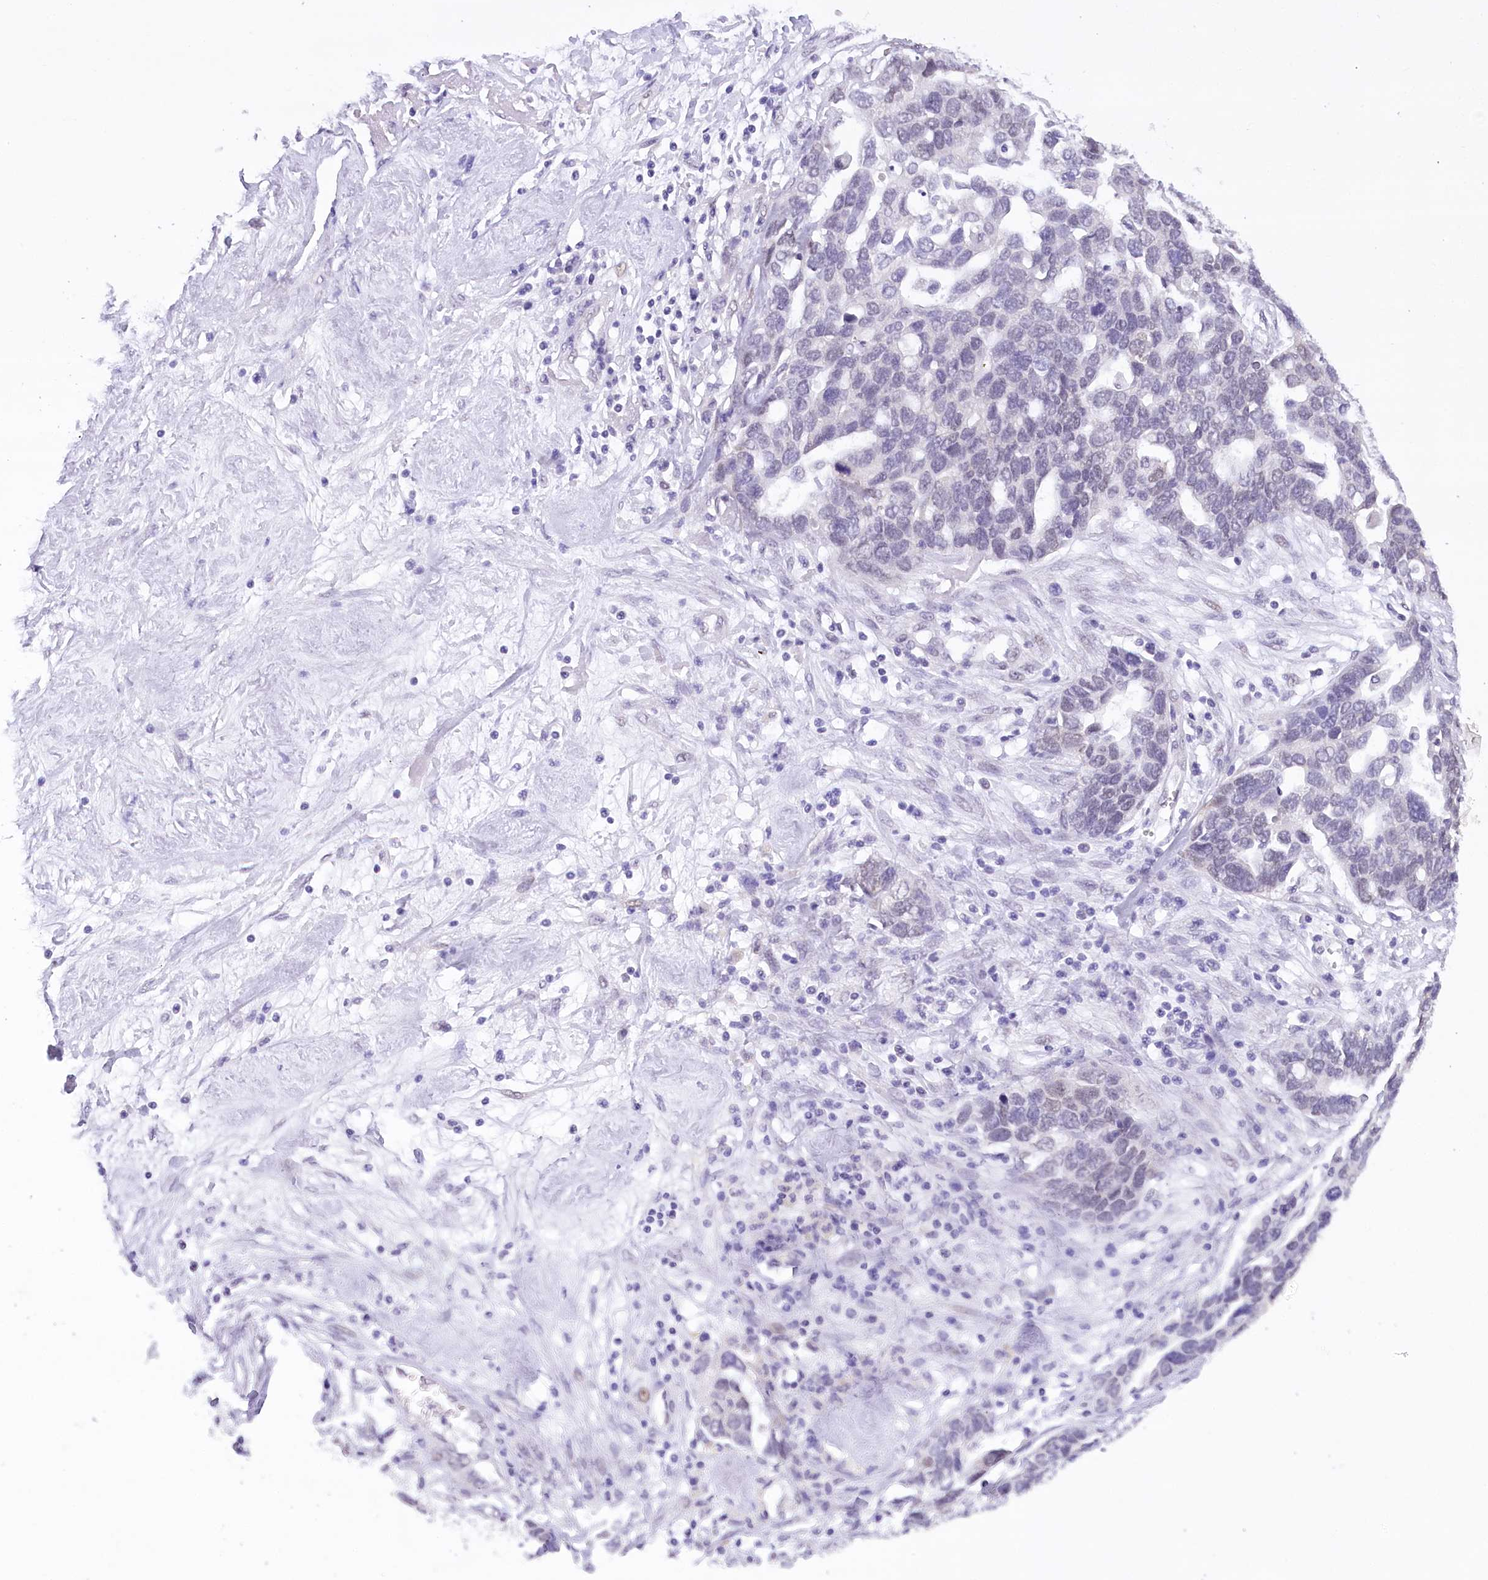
{"staining": {"intensity": "negative", "quantity": "none", "location": "none"}, "tissue": "ovarian cancer", "cell_type": "Tumor cells", "image_type": "cancer", "snomed": [{"axis": "morphology", "description": "Cystadenocarcinoma, serous, NOS"}, {"axis": "topography", "description": "Ovary"}], "caption": "This is an IHC histopathology image of ovarian cancer (serous cystadenocarcinoma). There is no staining in tumor cells.", "gene": "HNRNPA0", "patient": {"sex": "female", "age": 54}}